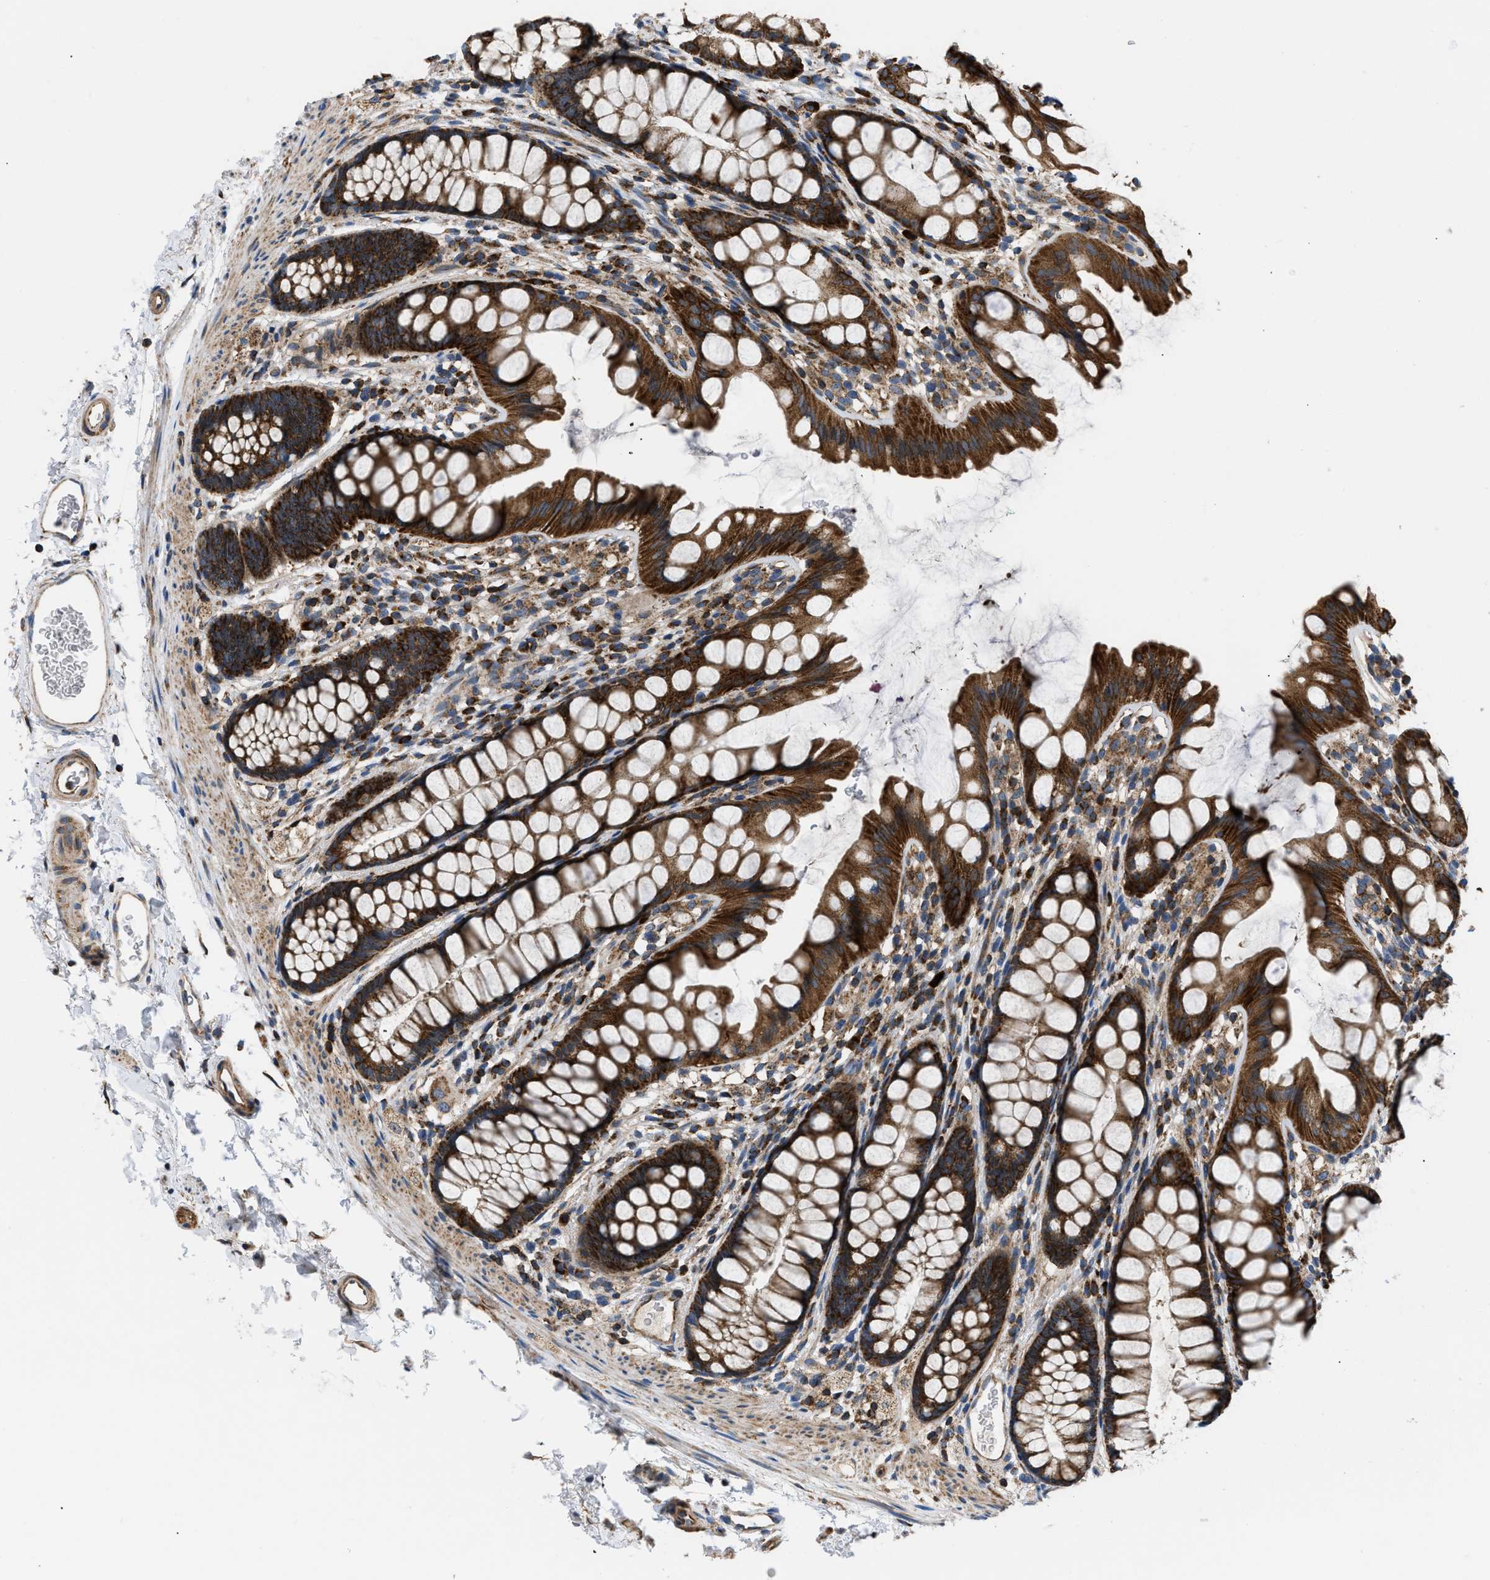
{"staining": {"intensity": "strong", "quantity": ">75%", "location": "cytoplasmic/membranous"}, "tissue": "rectum", "cell_type": "Glandular cells", "image_type": "normal", "snomed": [{"axis": "morphology", "description": "Normal tissue, NOS"}, {"axis": "topography", "description": "Rectum"}], "caption": "Immunohistochemical staining of unremarkable rectum displays high levels of strong cytoplasmic/membranous positivity in about >75% of glandular cells. (Stains: DAB (3,3'-diaminobenzidine) in brown, nuclei in blue, Microscopy: brightfield microscopy at high magnification).", "gene": "OPTN", "patient": {"sex": "female", "age": 65}}